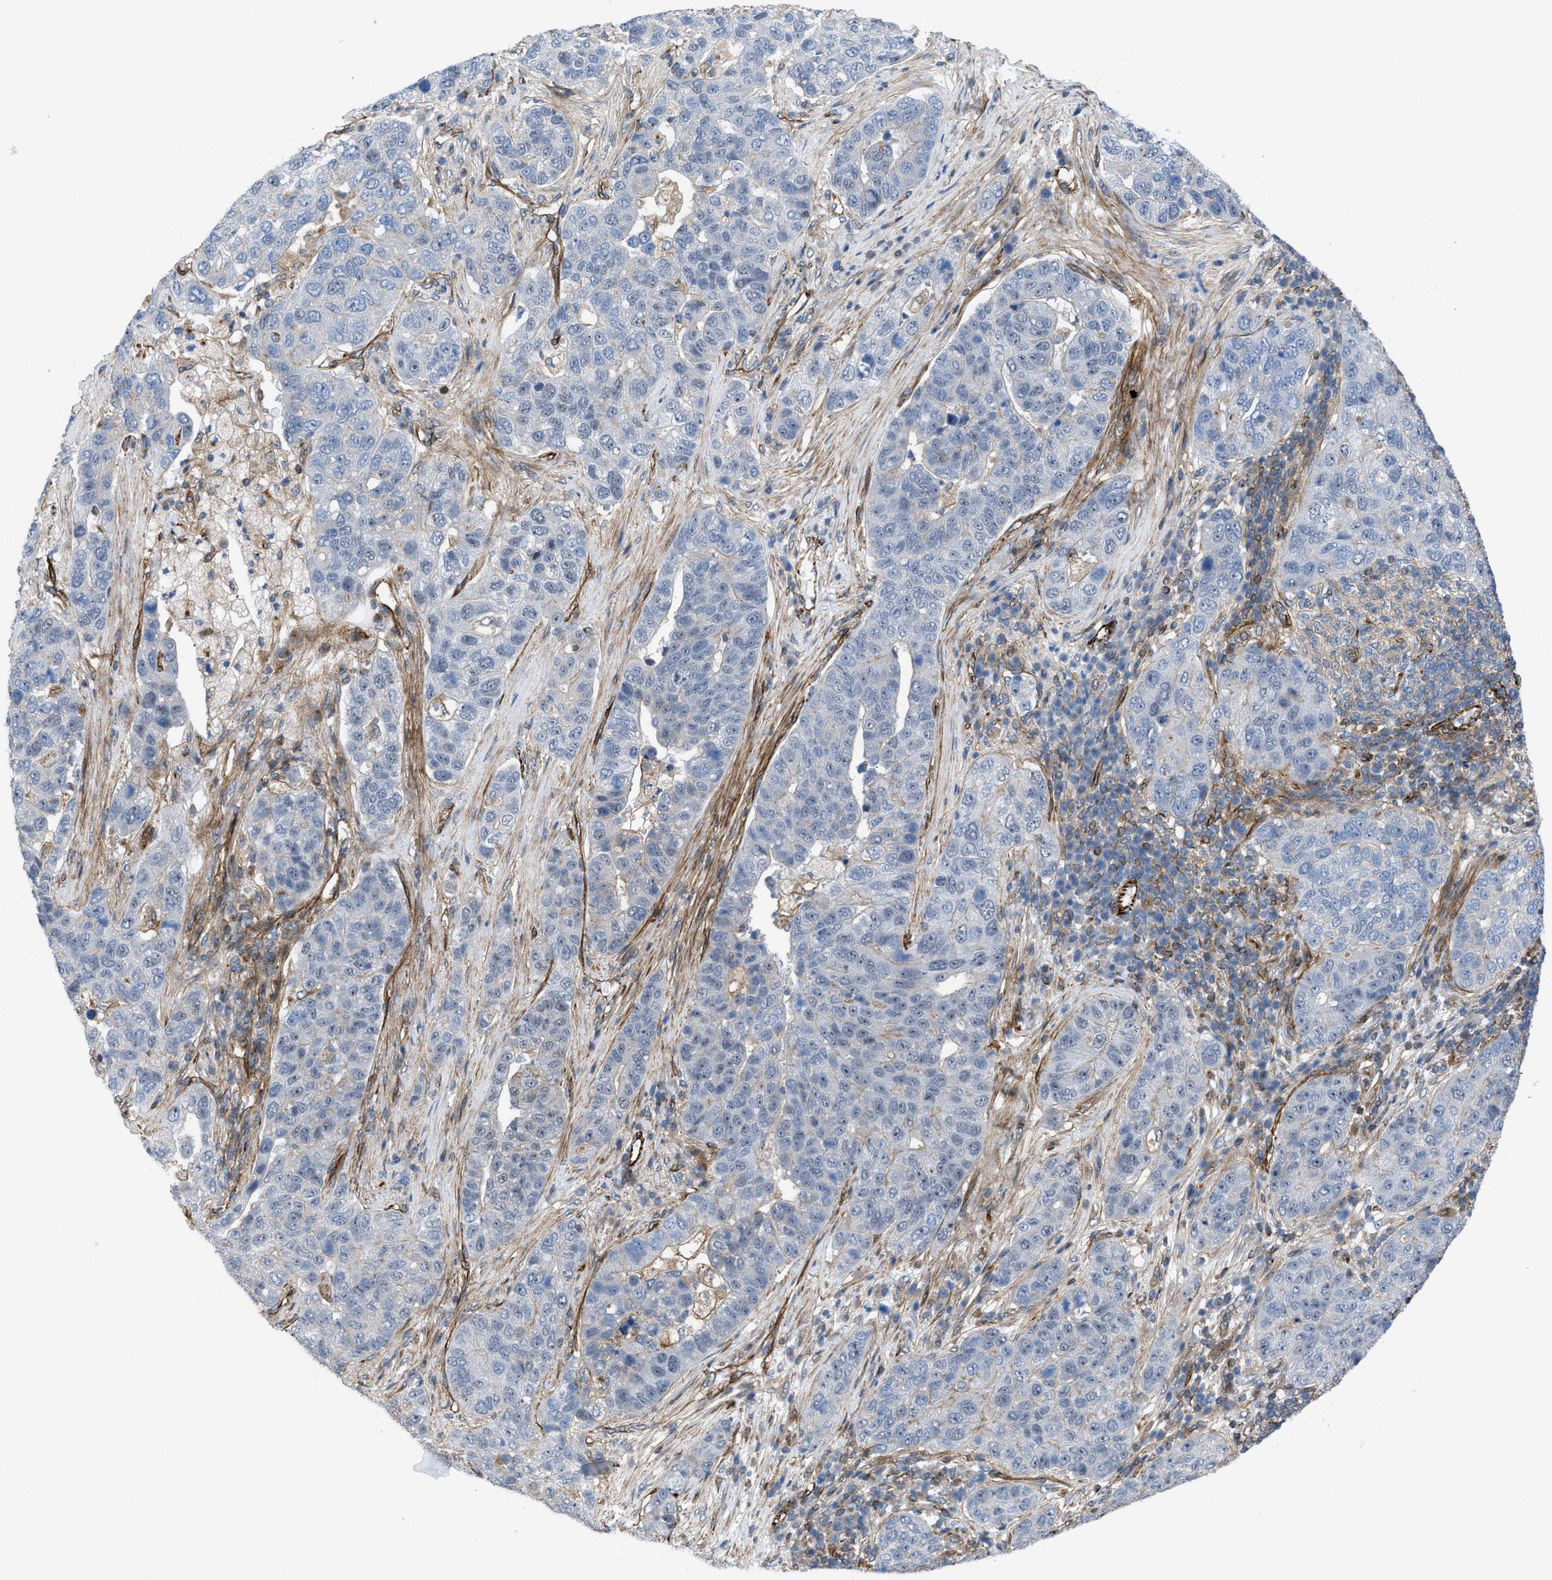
{"staining": {"intensity": "negative", "quantity": "none", "location": "none"}, "tissue": "pancreatic cancer", "cell_type": "Tumor cells", "image_type": "cancer", "snomed": [{"axis": "morphology", "description": "Adenocarcinoma, NOS"}, {"axis": "topography", "description": "Pancreas"}], "caption": "Histopathology image shows no protein staining in tumor cells of pancreatic cancer tissue.", "gene": "PTPRE", "patient": {"sex": "female", "age": 61}}